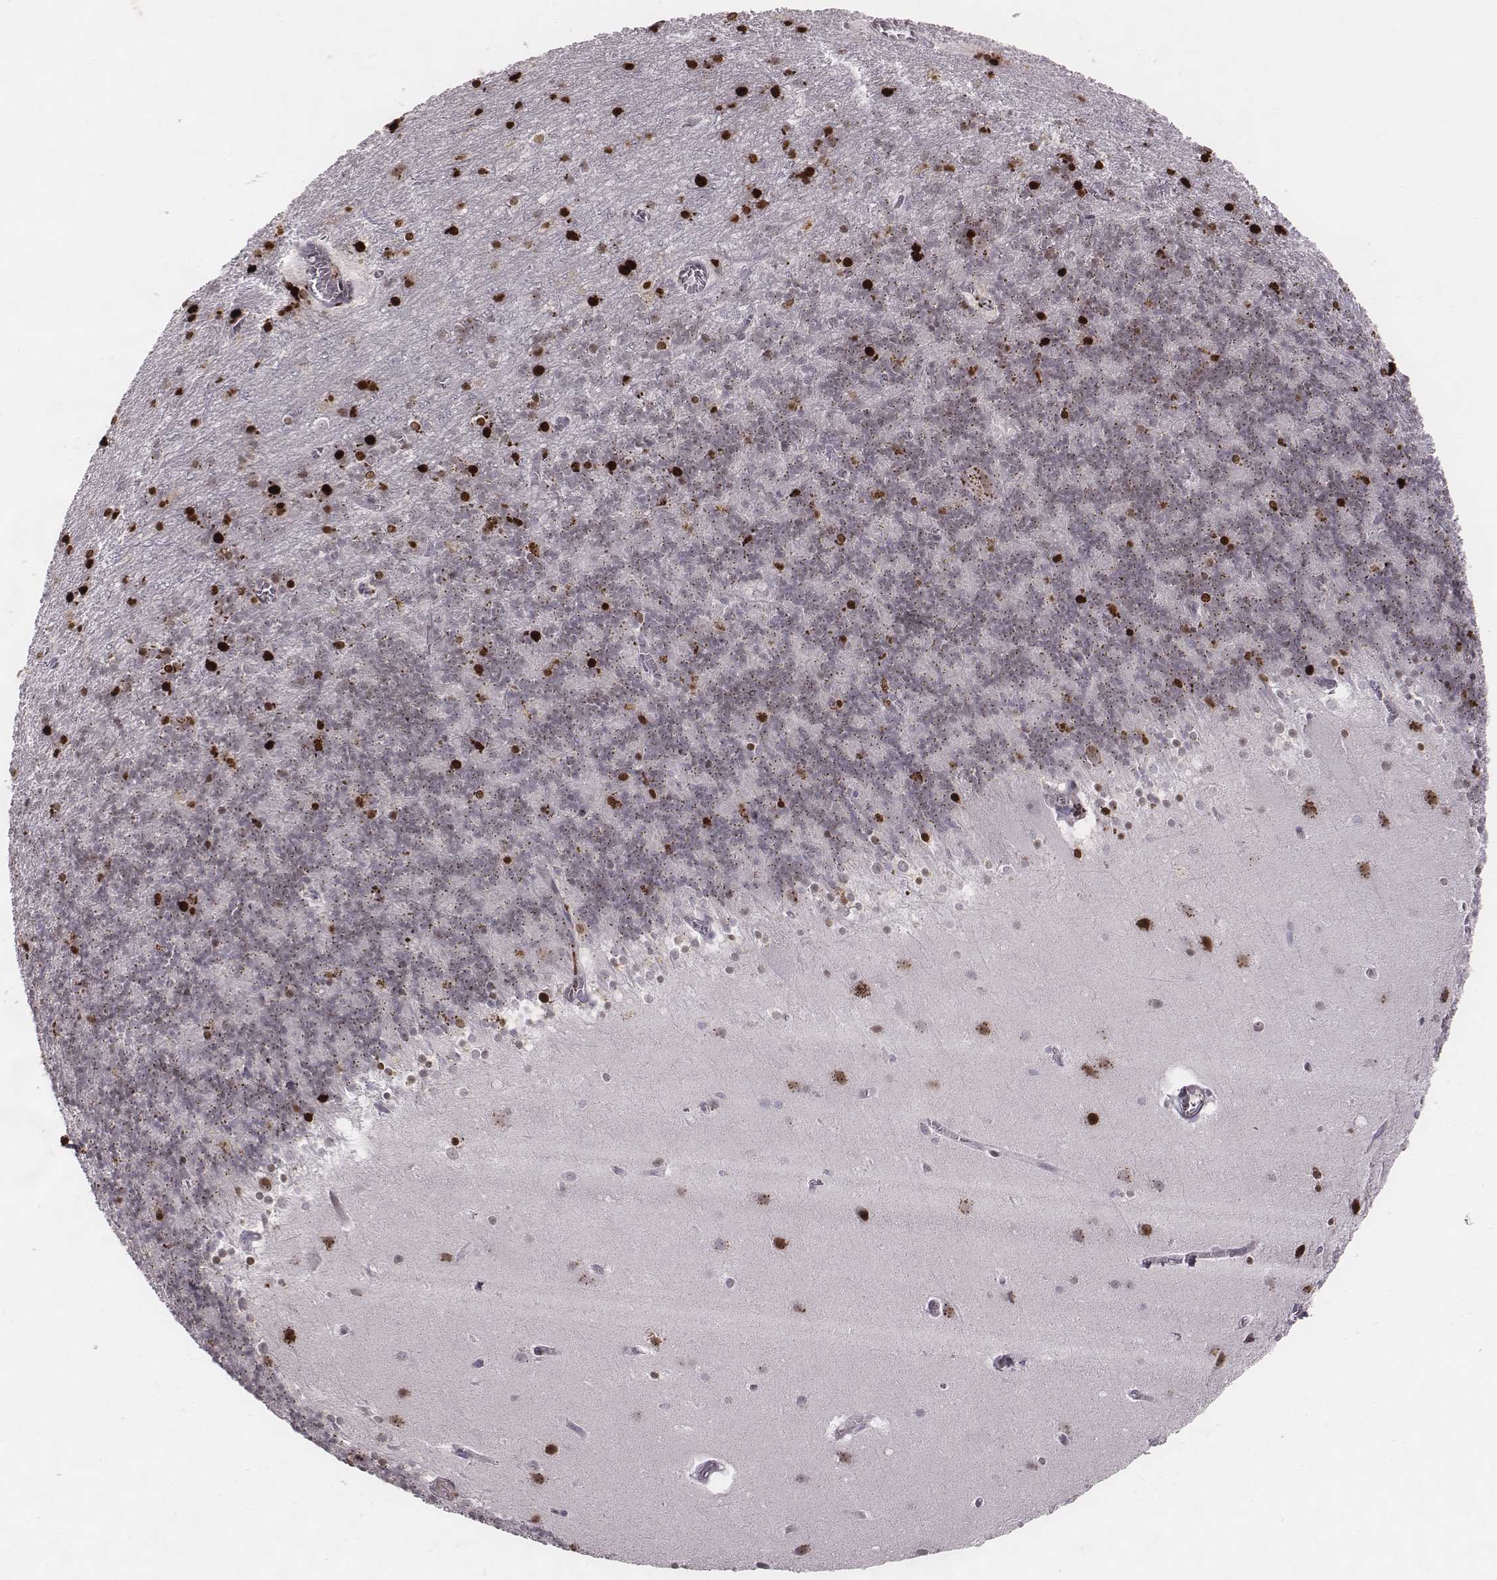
{"staining": {"intensity": "moderate", "quantity": "25%-75%", "location": "cytoplasmic/membranous"}, "tissue": "cerebellum", "cell_type": "Cells in granular layer", "image_type": "normal", "snomed": [{"axis": "morphology", "description": "Normal tissue, NOS"}, {"axis": "topography", "description": "Cerebellum"}], "caption": "This micrograph shows unremarkable cerebellum stained with immunohistochemistry to label a protein in brown. The cytoplasmic/membranous of cells in granular layer show moderate positivity for the protein. Nuclei are counter-stained blue.", "gene": "NDC1", "patient": {"sex": "male", "age": 70}}